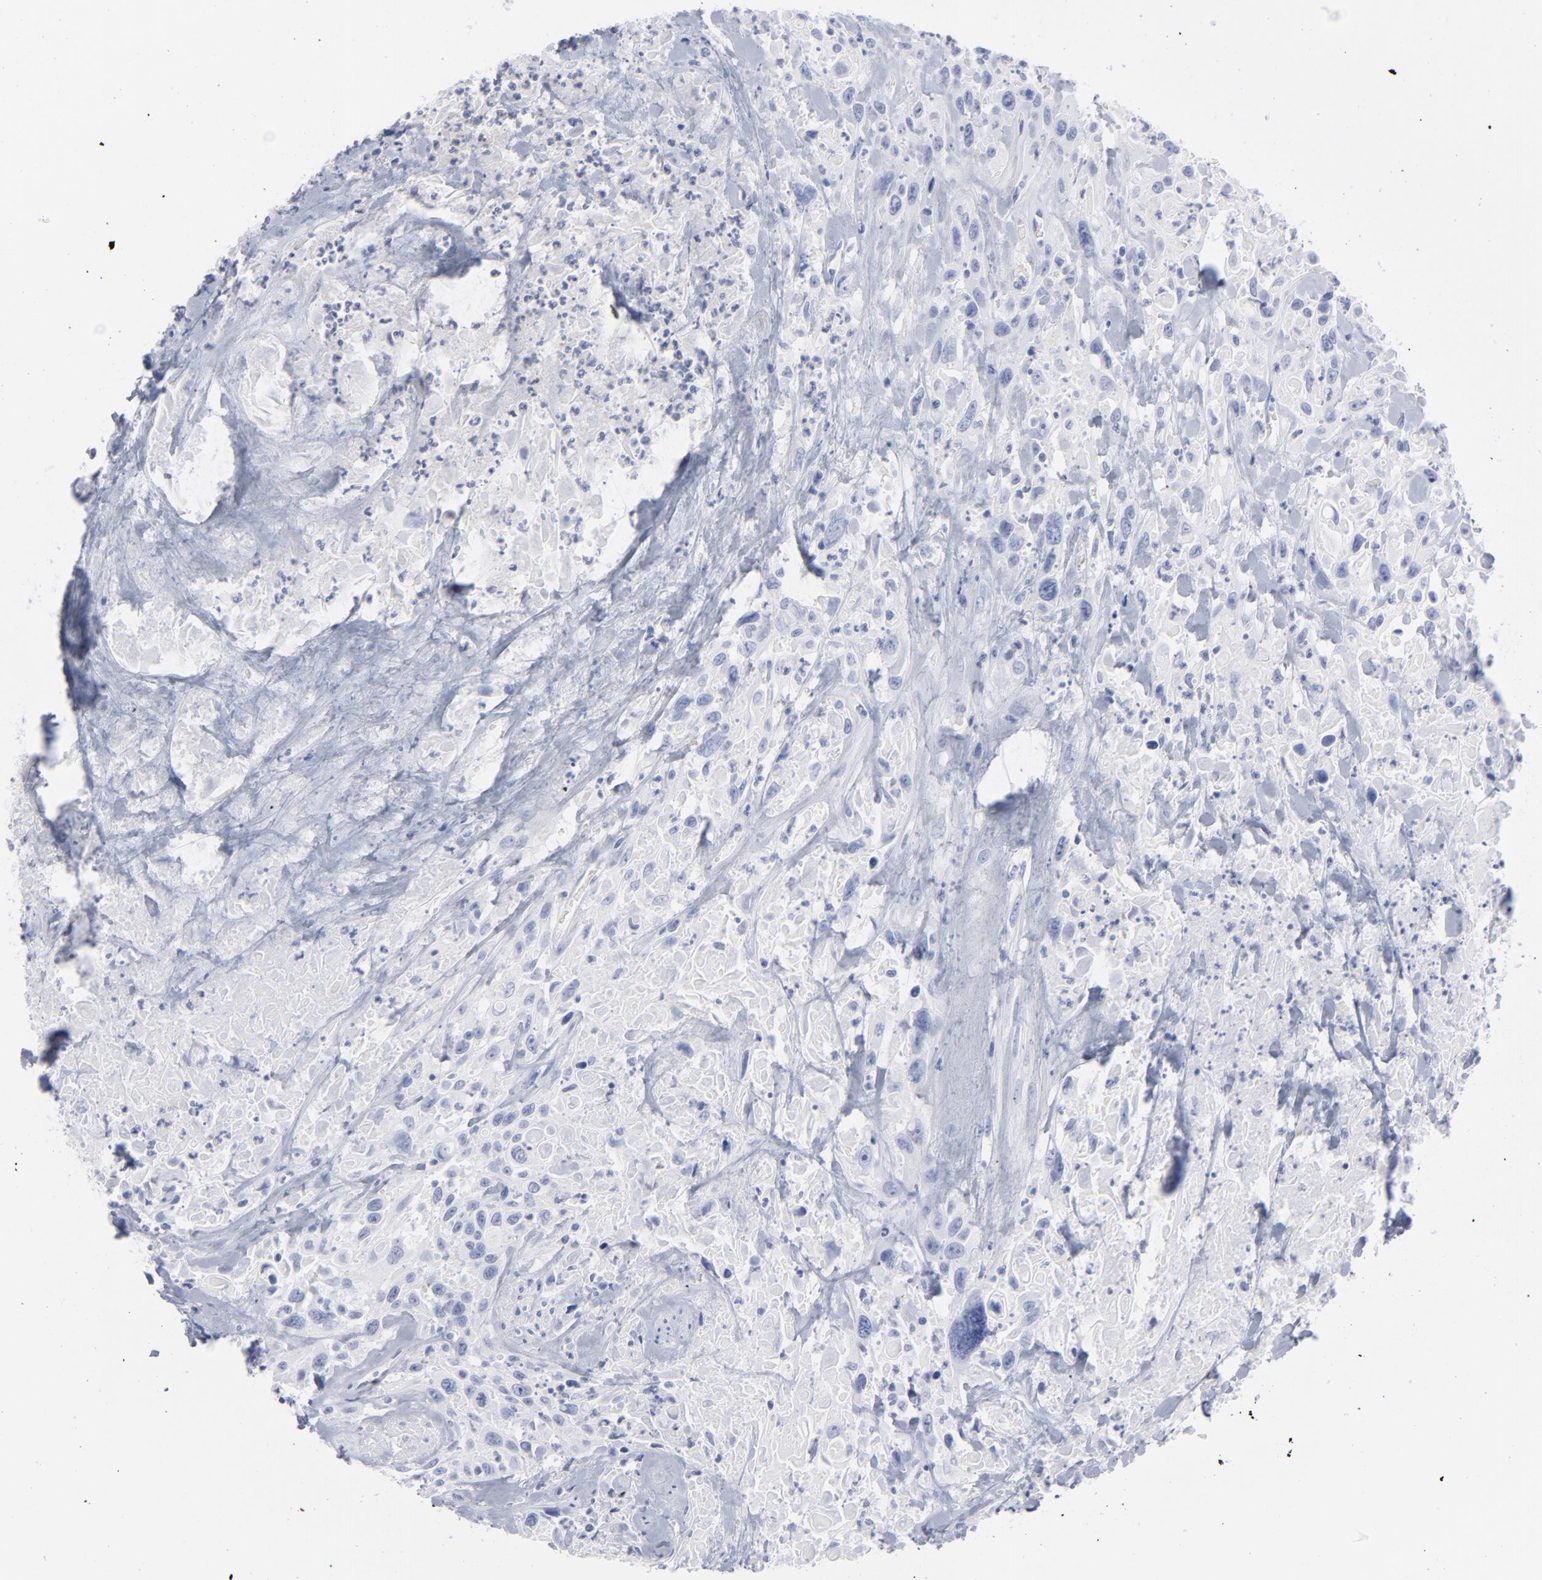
{"staining": {"intensity": "negative", "quantity": "none", "location": "none"}, "tissue": "urothelial cancer", "cell_type": "Tumor cells", "image_type": "cancer", "snomed": [{"axis": "morphology", "description": "Urothelial carcinoma, High grade"}, {"axis": "topography", "description": "Urinary bladder"}], "caption": "IHC histopathology image of neoplastic tissue: urothelial cancer stained with DAB (3,3'-diaminobenzidine) demonstrates no significant protein staining in tumor cells. The staining is performed using DAB brown chromogen with nuclei counter-stained in using hematoxylin.", "gene": "P2RY8", "patient": {"sex": "female", "age": 84}}